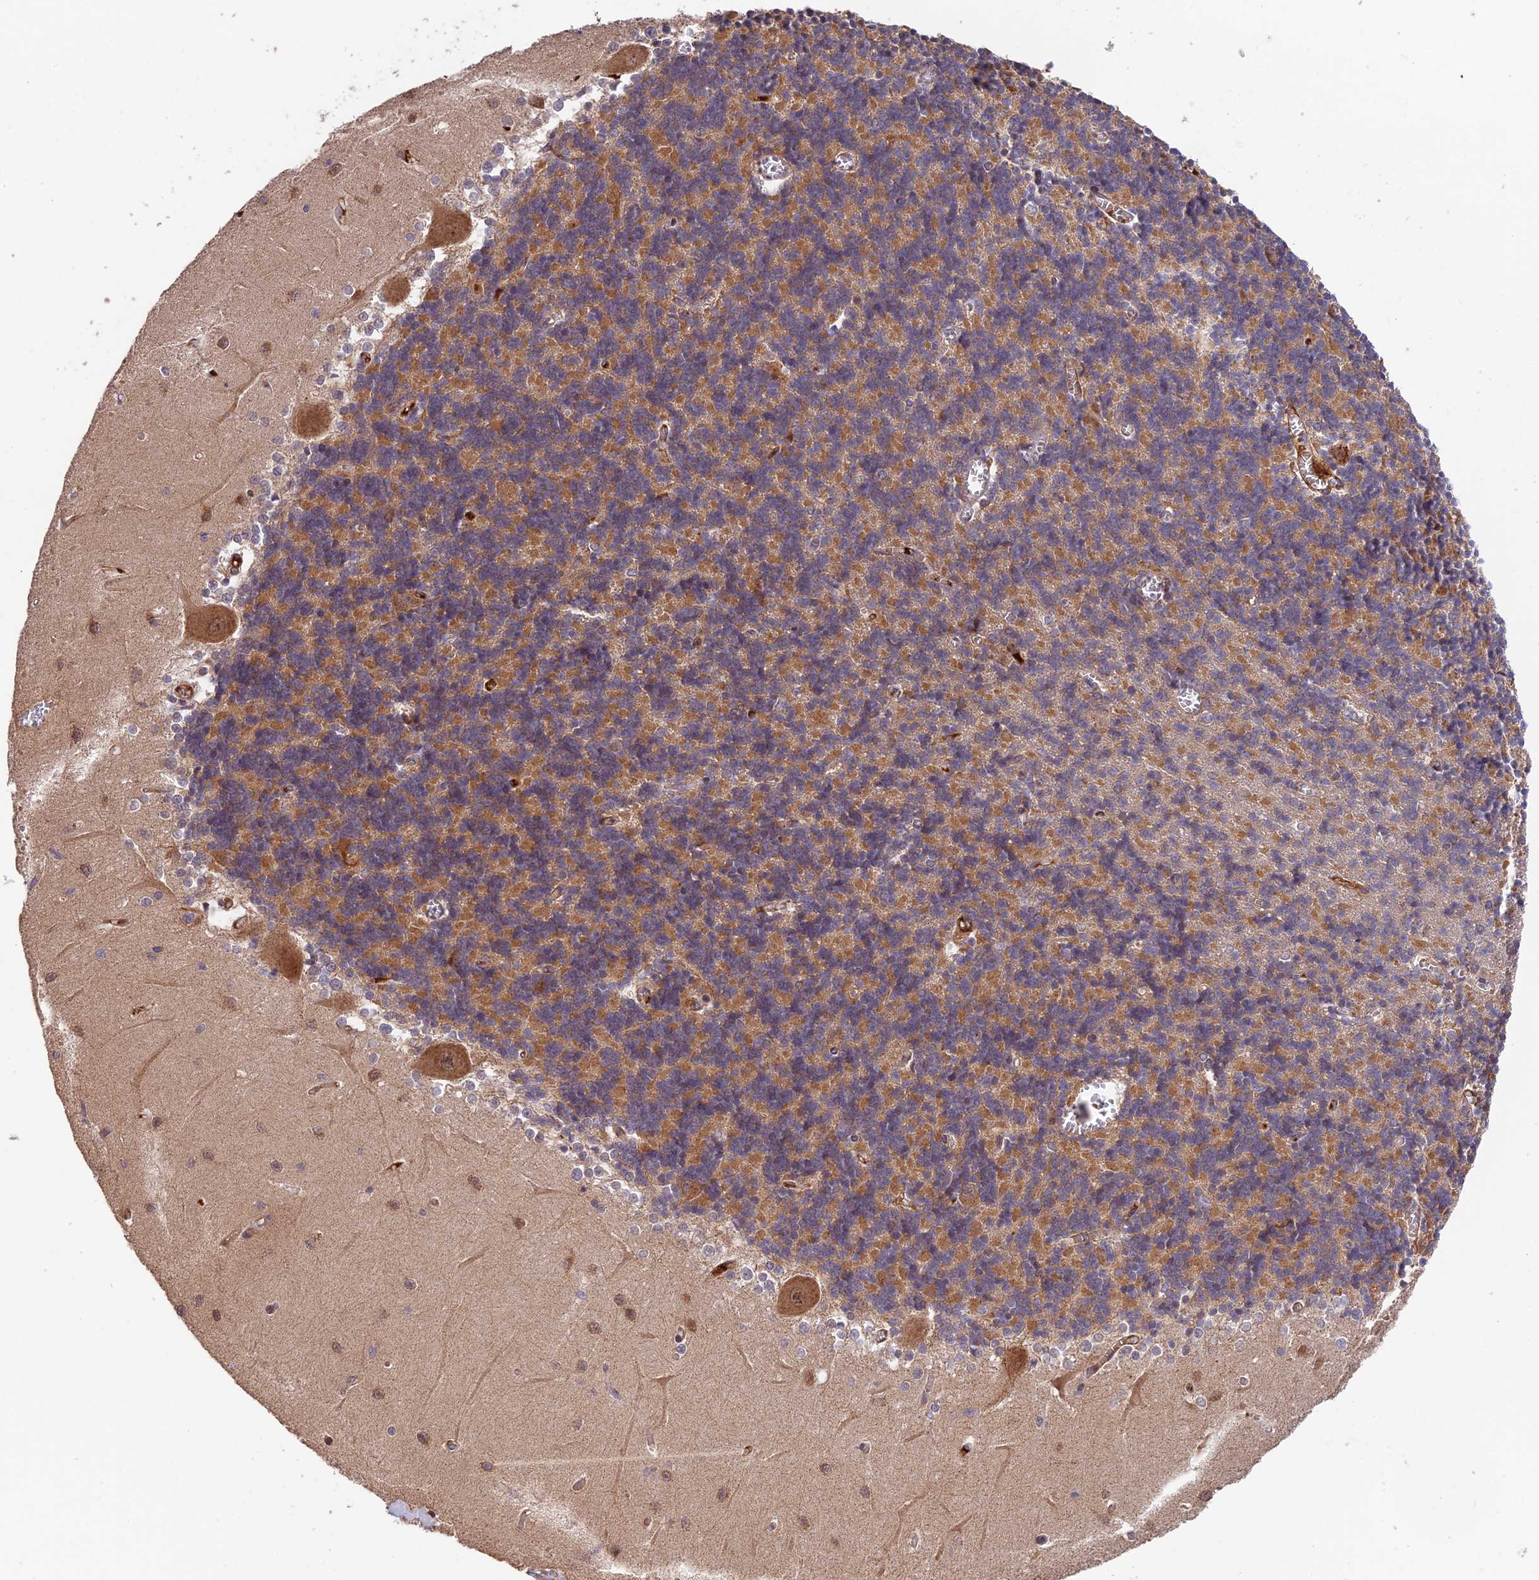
{"staining": {"intensity": "moderate", "quantity": "25%-75%", "location": "cytoplasmic/membranous"}, "tissue": "cerebellum", "cell_type": "Cells in granular layer", "image_type": "normal", "snomed": [{"axis": "morphology", "description": "Normal tissue, NOS"}, {"axis": "topography", "description": "Cerebellum"}], "caption": "Human cerebellum stained with a brown dye reveals moderate cytoplasmic/membranous positive staining in approximately 25%-75% of cells in granular layer.", "gene": "MNS1", "patient": {"sex": "male", "age": 37}}